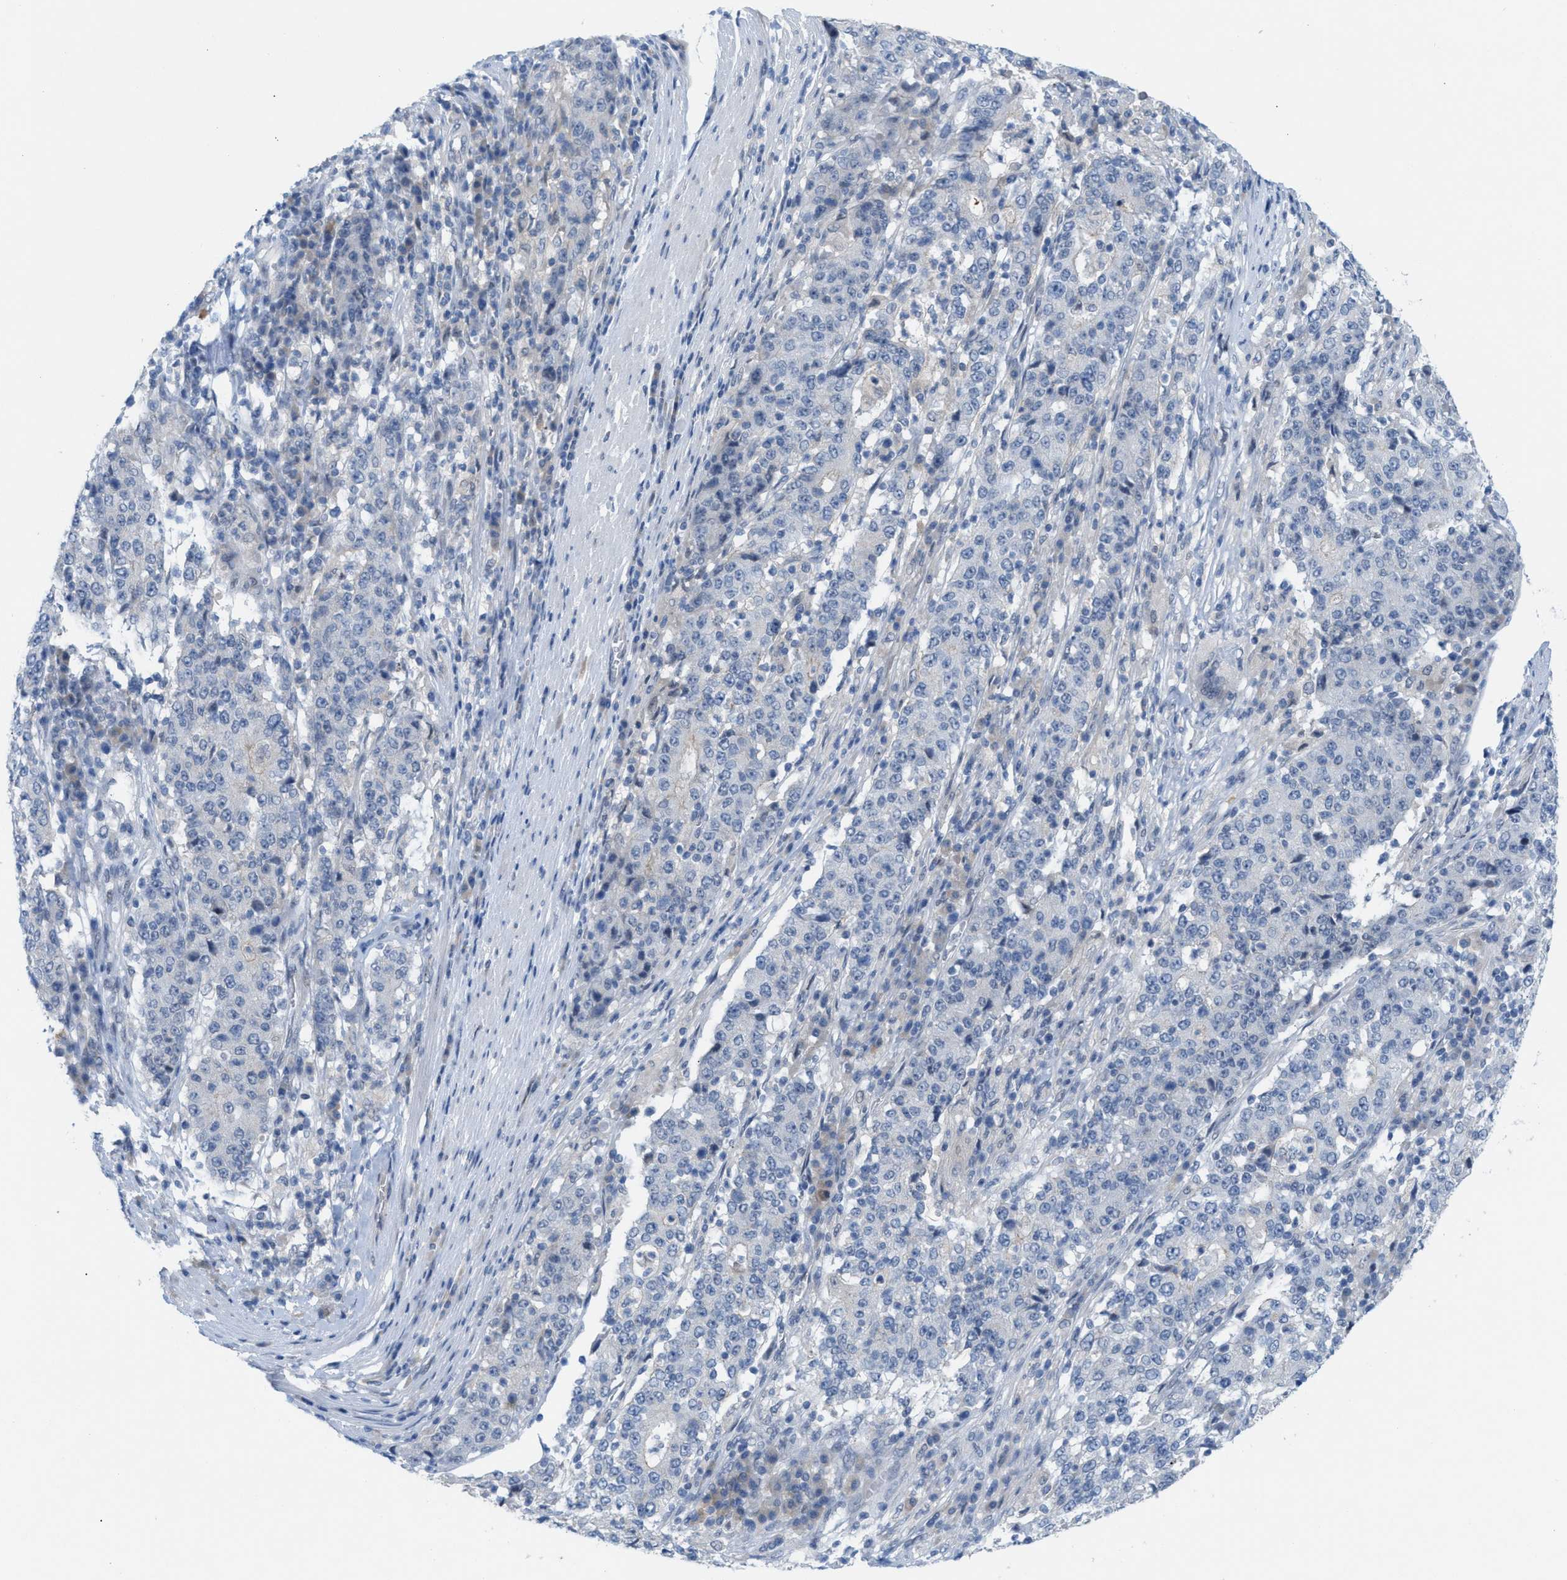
{"staining": {"intensity": "negative", "quantity": "none", "location": "none"}, "tissue": "stomach cancer", "cell_type": "Tumor cells", "image_type": "cancer", "snomed": [{"axis": "morphology", "description": "Adenocarcinoma, NOS"}, {"axis": "topography", "description": "Stomach"}], "caption": "Tumor cells are negative for brown protein staining in stomach adenocarcinoma.", "gene": "WIPI2", "patient": {"sex": "male", "age": 59}}